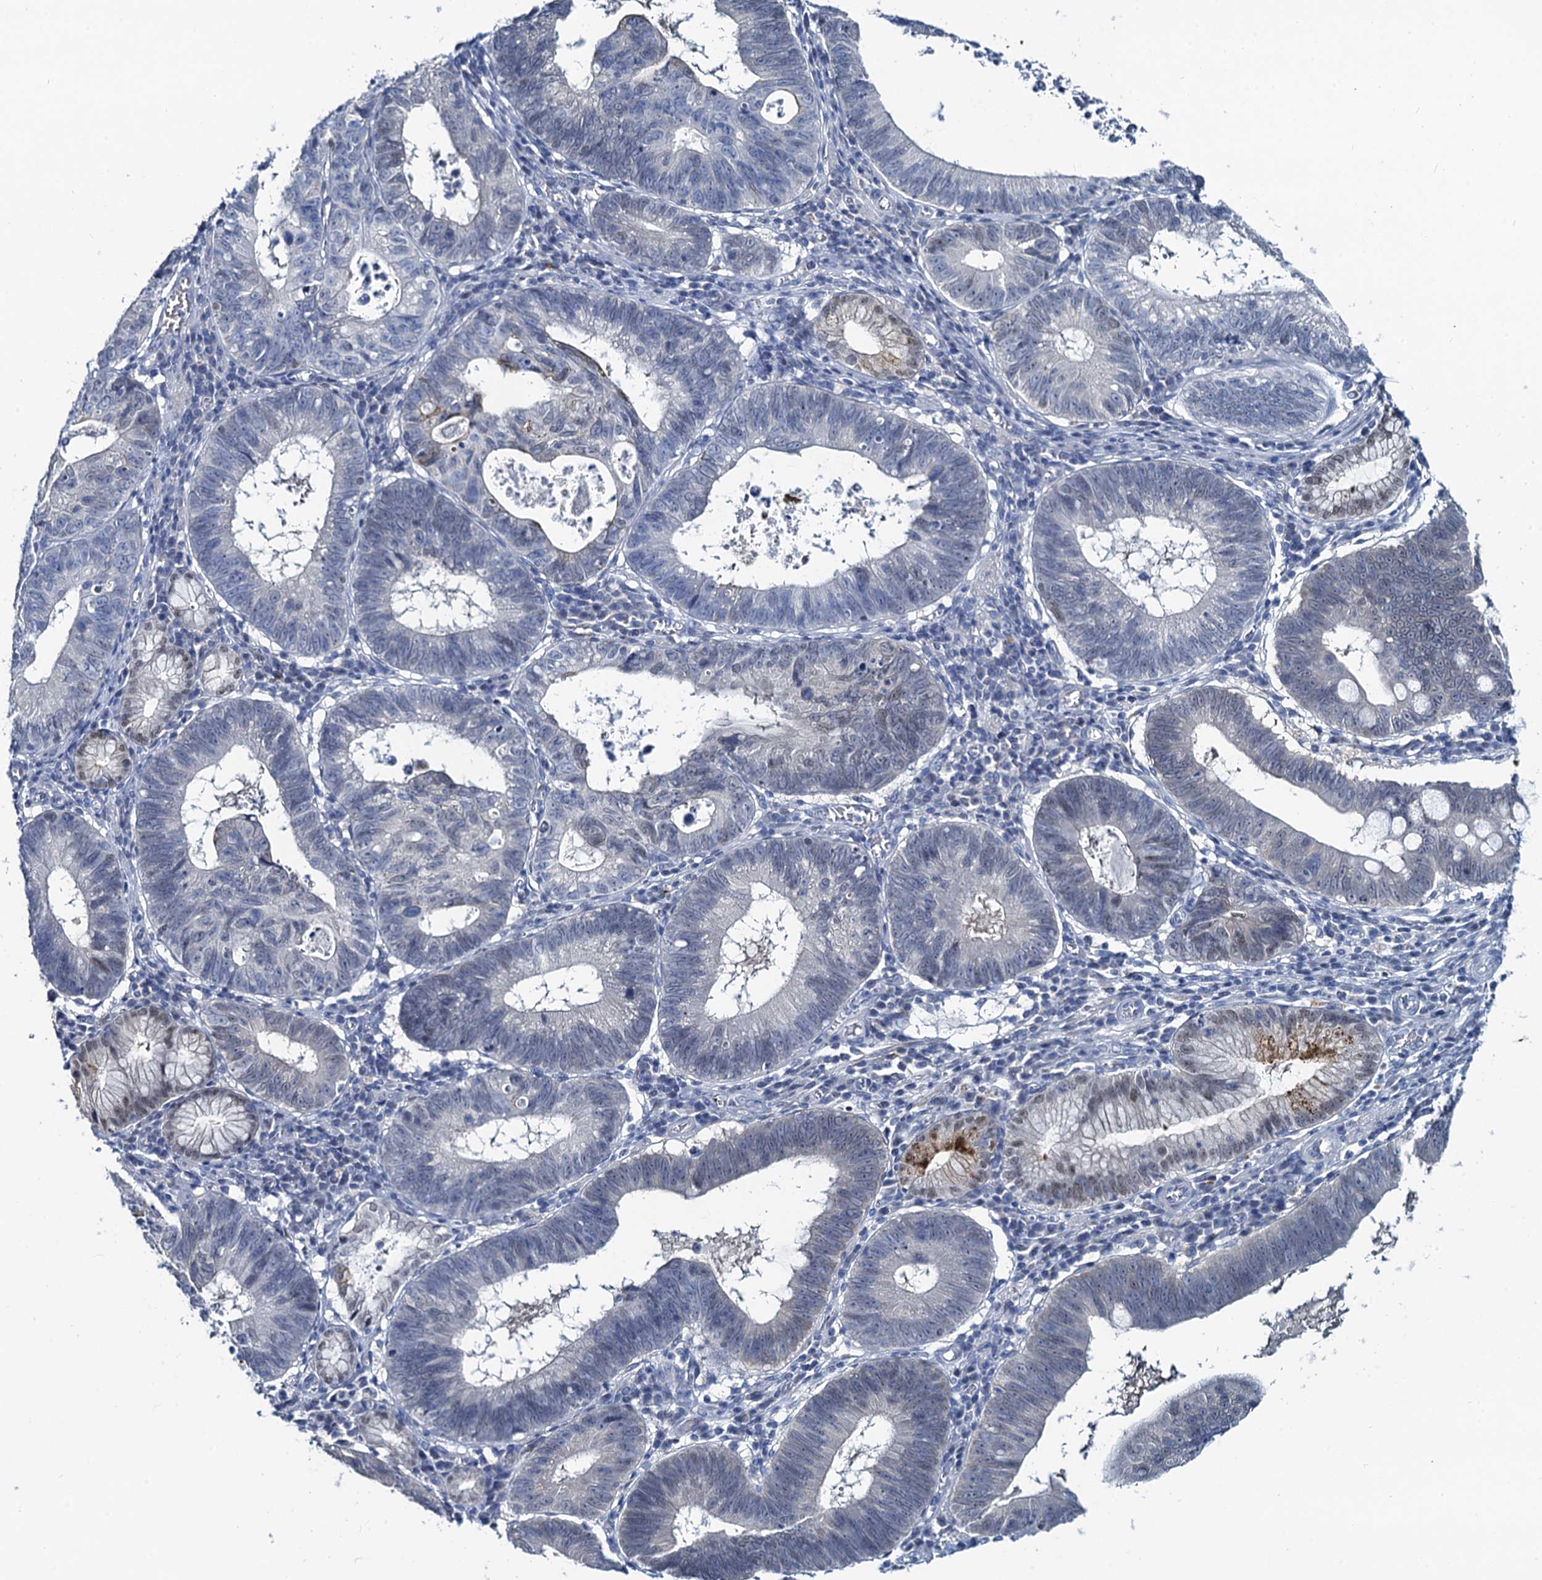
{"staining": {"intensity": "weak", "quantity": "<25%", "location": "cytoplasmic/membranous,nuclear"}, "tissue": "stomach cancer", "cell_type": "Tumor cells", "image_type": "cancer", "snomed": [{"axis": "morphology", "description": "Adenocarcinoma, NOS"}, {"axis": "topography", "description": "Stomach"}], "caption": "Micrograph shows no protein positivity in tumor cells of stomach cancer (adenocarcinoma) tissue. (DAB immunohistochemistry (IHC), high magnification).", "gene": "TOX3", "patient": {"sex": "male", "age": 59}}